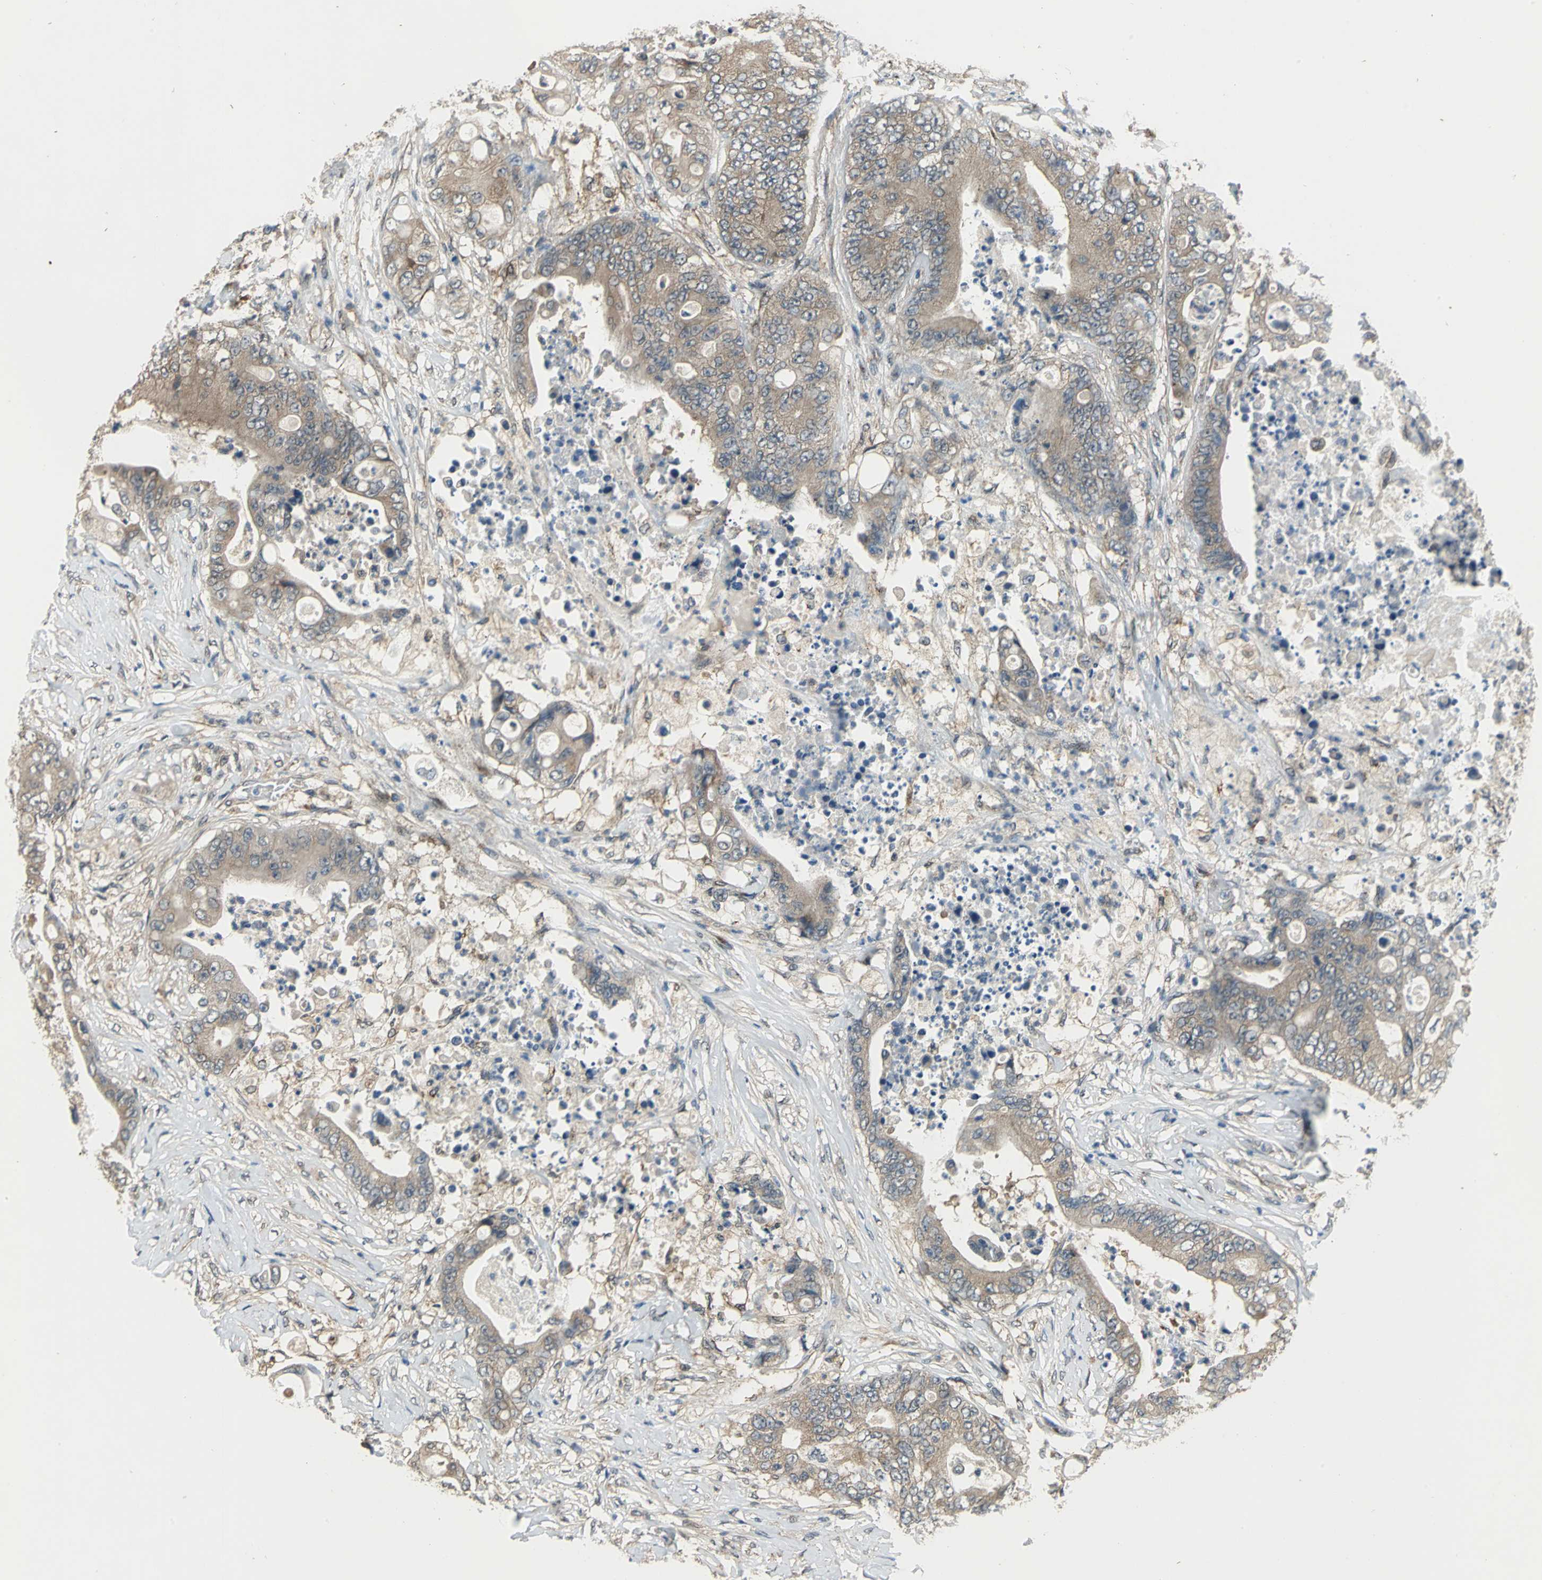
{"staining": {"intensity": "moderate", "quantity": ">75%", "location": "cytoplasmic/membranous"}, "tissue": "stomach cancer", "cell_type": "Tumor cells", "image_type": "cancer", "snomed": [{"axis": "morphology", "description": "Adenocarcinoma, NOS"}, {"axis": "topography", "description": "Stomach"}], "caption": "Tumor cells display moderate cytoplasmic/membranous expression in approximately >75% of cells in stomach cancer. (Brightfield microscopy of DAB IHC at high magnification).", "gene": "NFKBIE", "patient": {"sex": "female", "age": 73}}